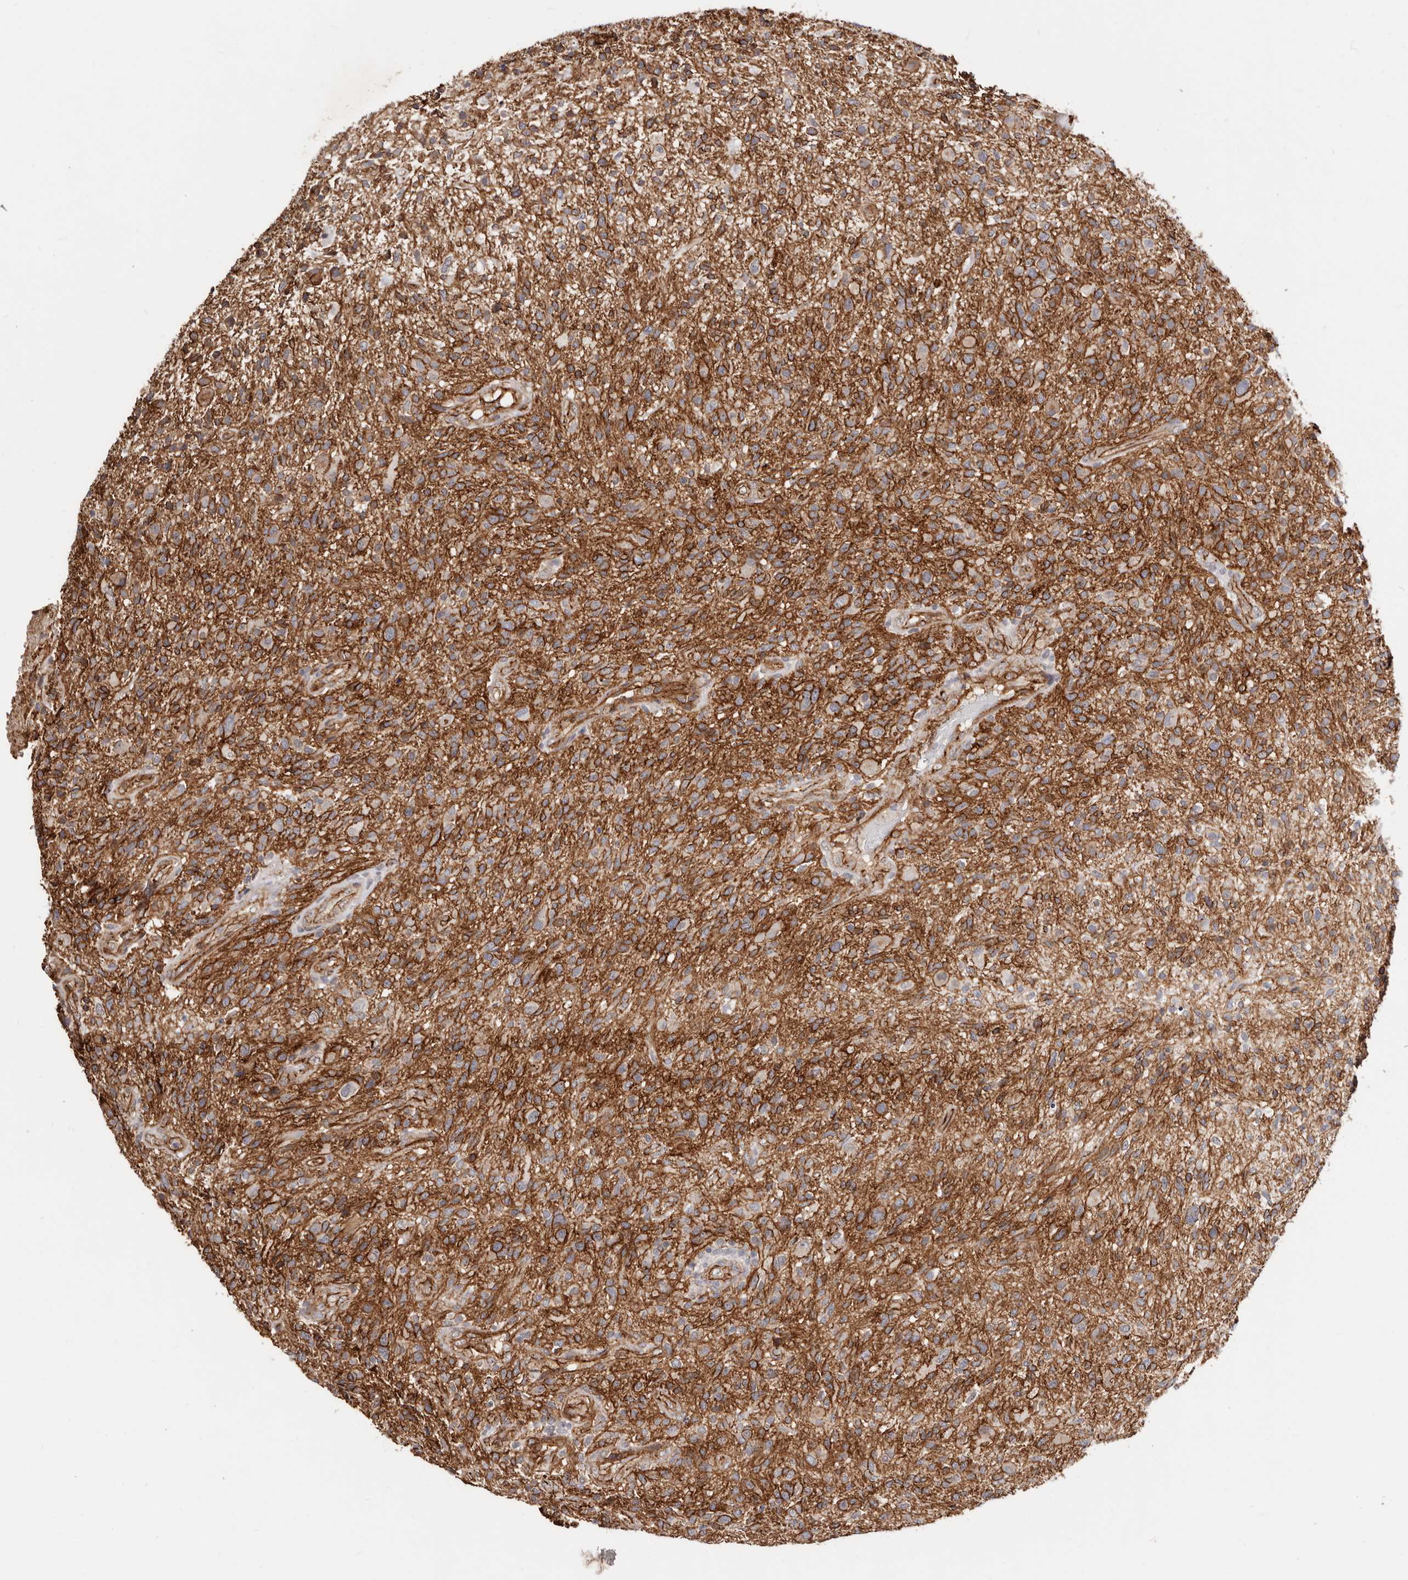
{"staining": {"intensity": "strong", "quantity": ">75%", "location": "cytoplasmic/membranous"}, "tissue": "glioma", "cell_type": "Tumor cells", "image_type": "cancer", "snomed": [{"axis": "morphology", "description": "Glioma, malignant, High grade"}, {"axis": "topography", "description": "Brain"}], "caption": "This is an image of immunohistochemistry (IHC) staining of glioma, which shows strong staining in the cytoplasmic/membranous of tumor cells.", "gene": "CTNNB1", "patient": {"sex": "male", "age": 47}}